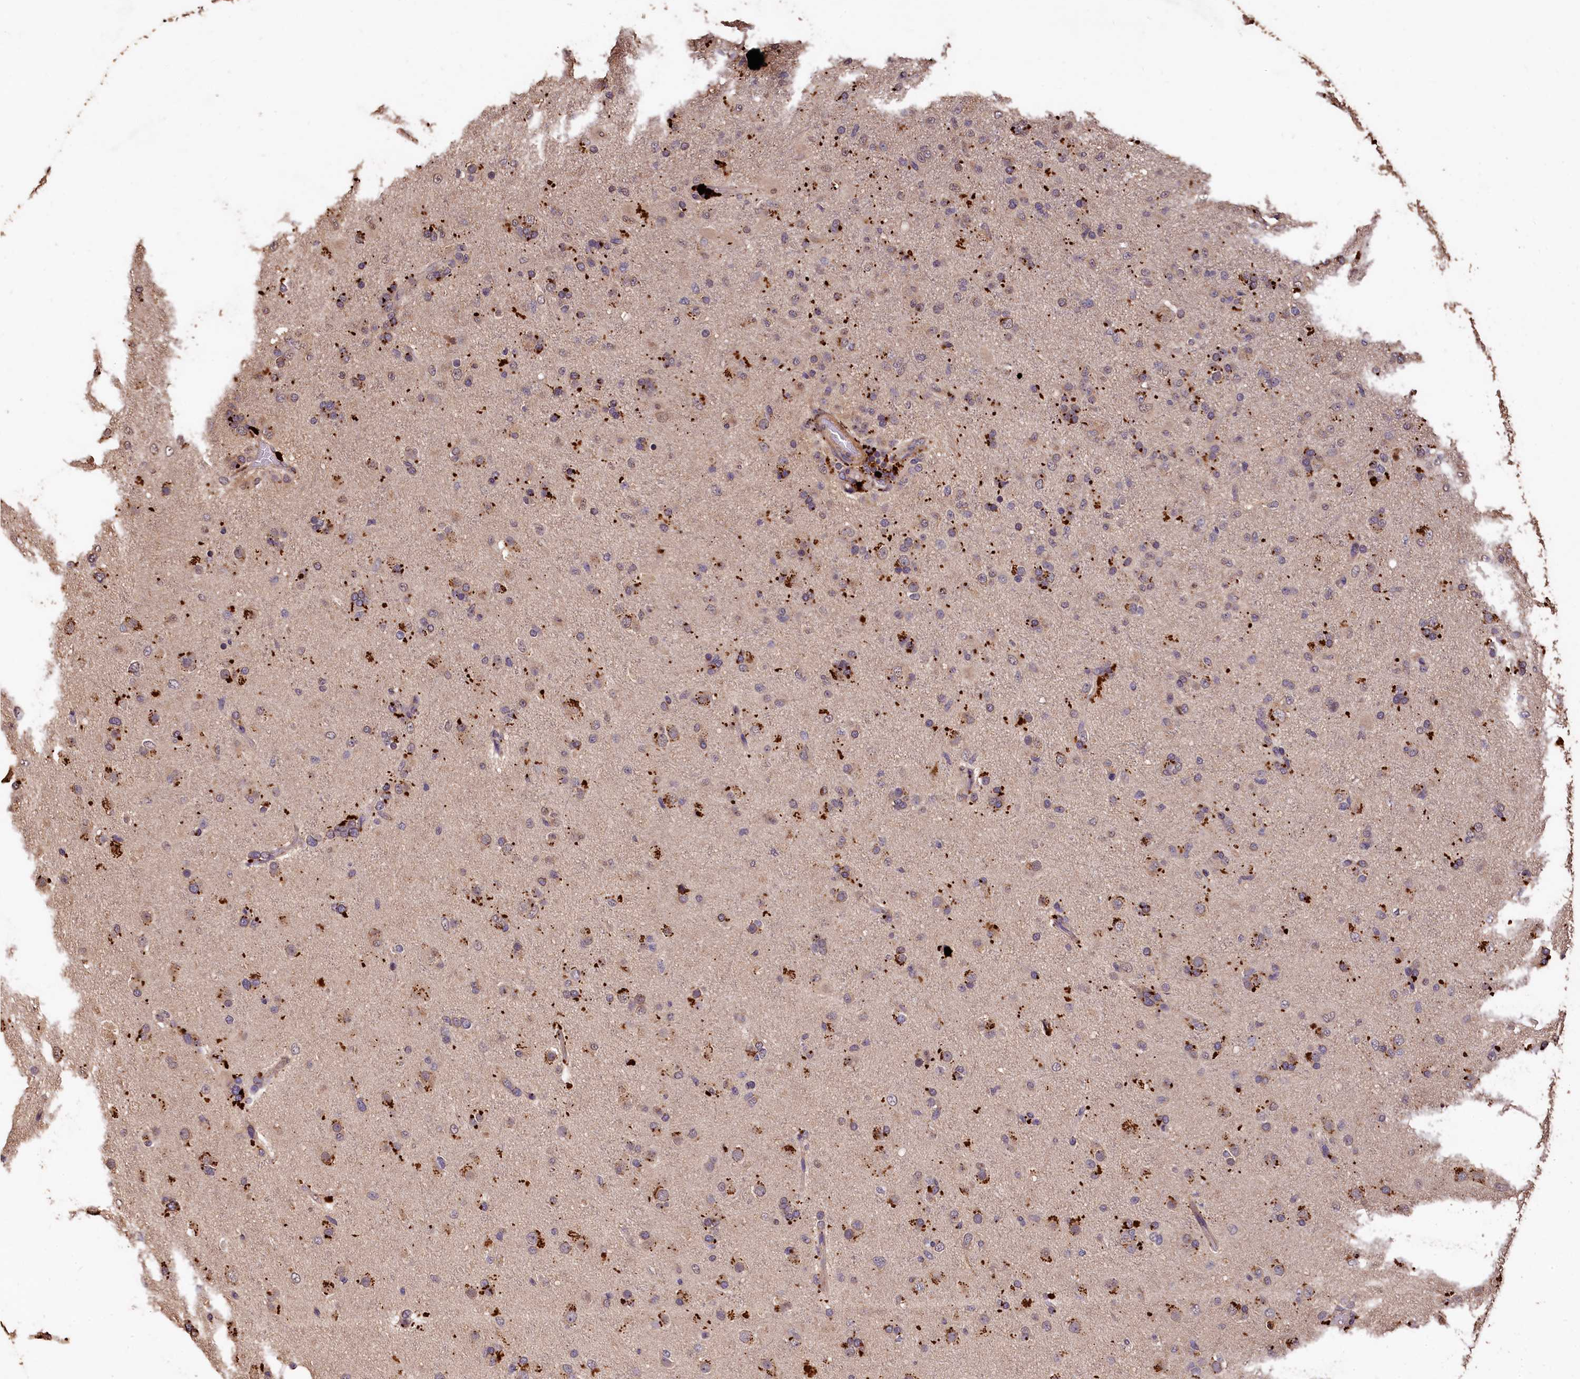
{"staining": {"intensity": "strong", "quantity": "<25%", "location": "cytoplasmic/membranous"}, "tissue": "glioma", "cell_type": "Tumor cells", "image_type": "cancer", "snomed": [{"axis": "morphology", "description": "Glioma, malignant, Low grade"}, {"axis": "topography", "description": "Brain"}], "caption": "Brown immunohistochemical staining in human malignant glioma (low-grade) reveals strong cytoplasmic/membranous positivity in about <25% of tumor cells.", "gene": "LSM4", "patient": {"sex": "male", "age": 65}}